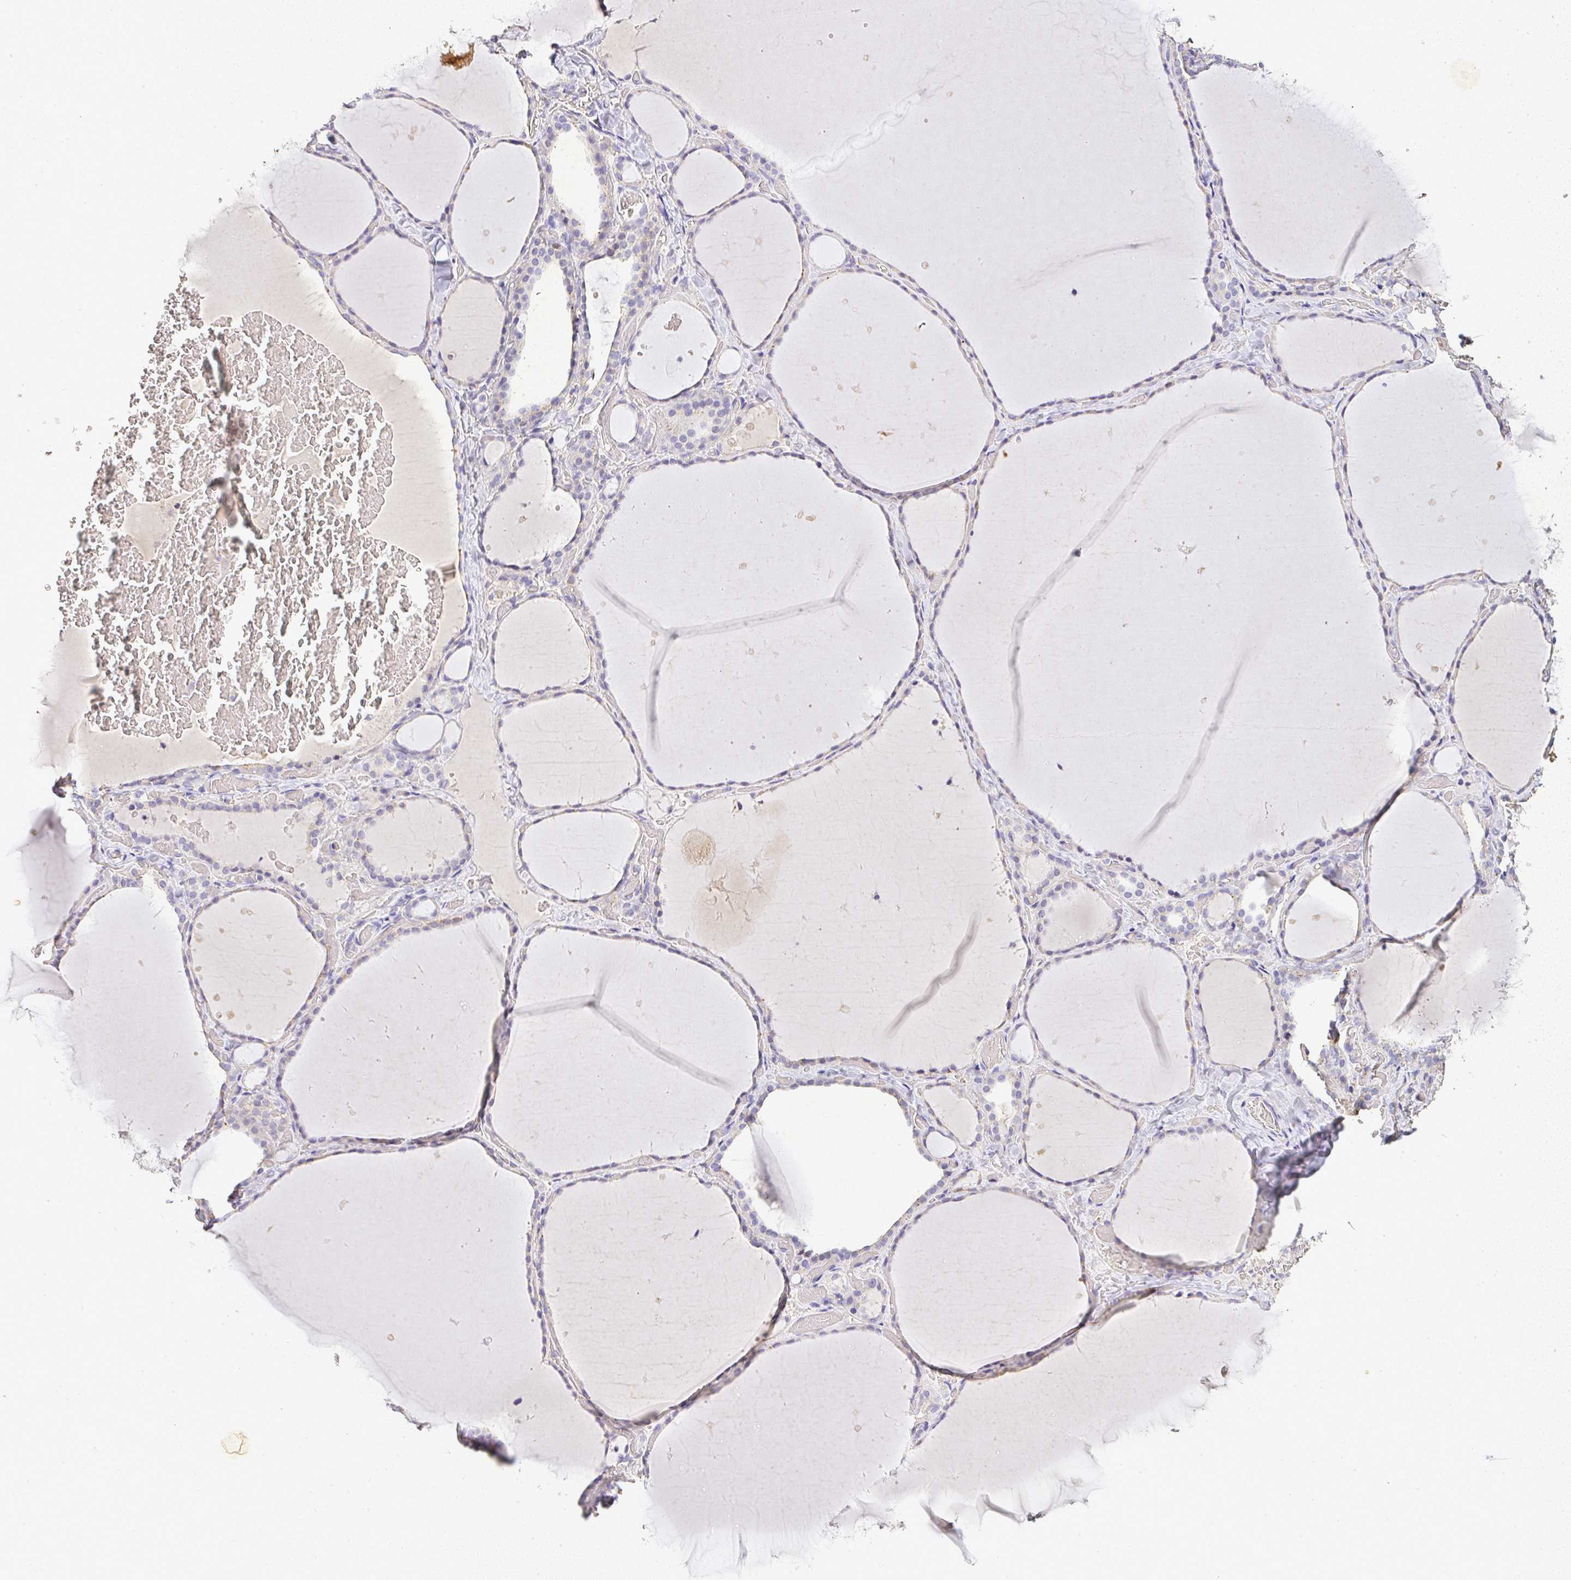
{"staining": {"intensity": "weak", "quantity": "<25%", "location": "cytoplasmic/membranous"}, "tissue": "thyroid gland", "cell_type": "Glandular cells", "image_type": "normal", "snomed": [{"axis": "morphology", "description": "Normal tissue, NOS"}, {"axis": "topography", "description": "Thyroid gland"}], "caption": "This is a histopathology image of immunohistochemistry staining of benign thyroid gland, which shows no positivity in glandular cells.", "gene": "RPS2", "patient": {"sex": "female", "age": 36}}